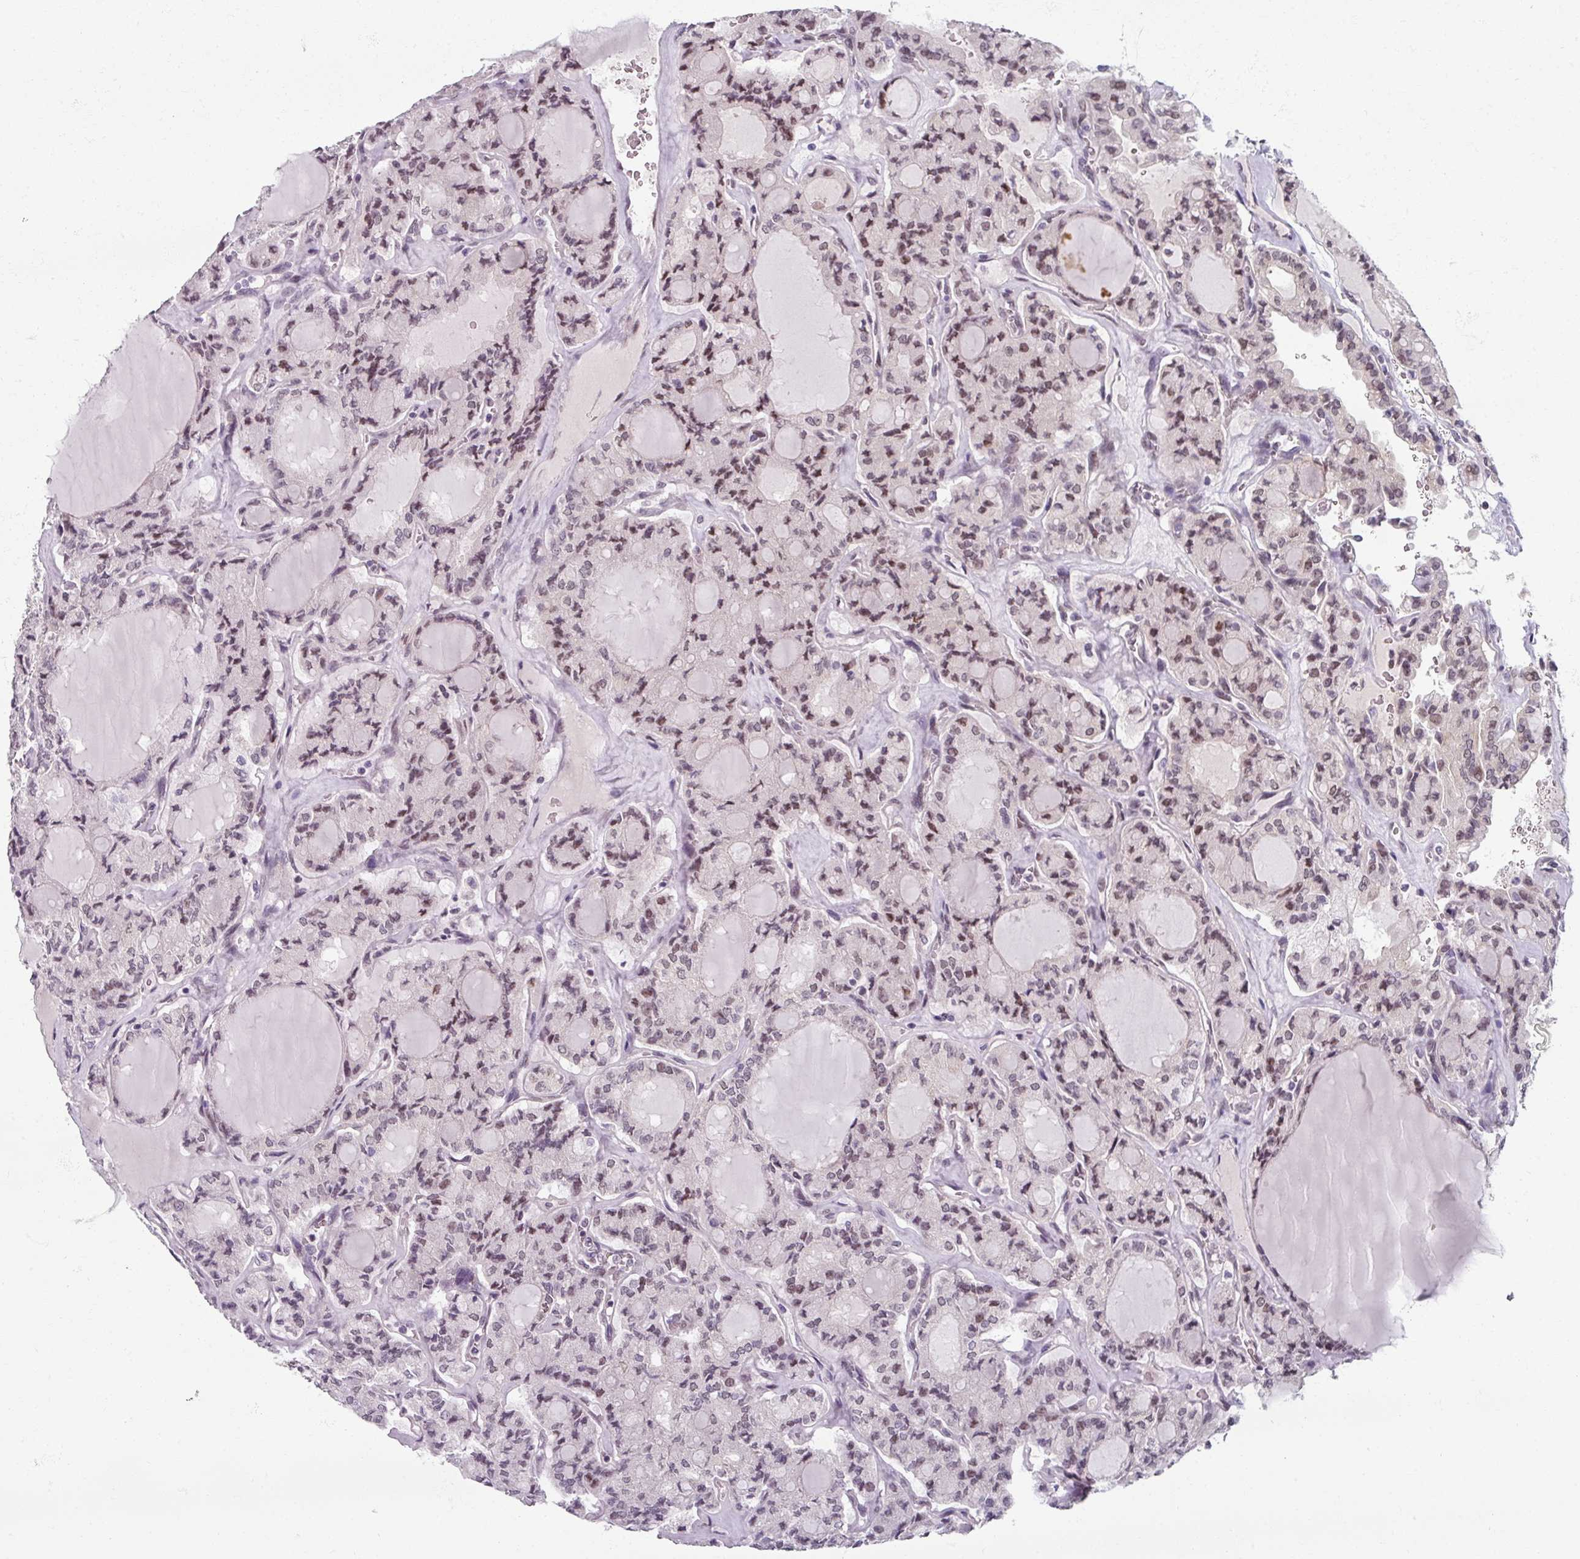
{"staining": {"intensity": "moderate", "quantity": "25%-75%", "location": "nuclear"}, "tissue": "thyroid cancer", "cell_type": "Tumor cells", "image_type": "cancer", "snomed": [{"axis": "morphology", "description": "Papillary adenocarcinoma, NOS"}, {"axis": "topography", "description": "Thyroid gland"}], "caption": "Immunohistochemical staining of thyroid papillary adenocarcinoma shows medium levels of moderate nuclear protein expression in about 25%-75% of tumor cells. The staining is performed using DAB (3,3'-diaminobenzidine) brown chromogen to label protein expression. The nuclei are counter-stained blue using hematoxylin.", "gene": "RIPOR3", "patient": {"sex": "male", "age": 87}}